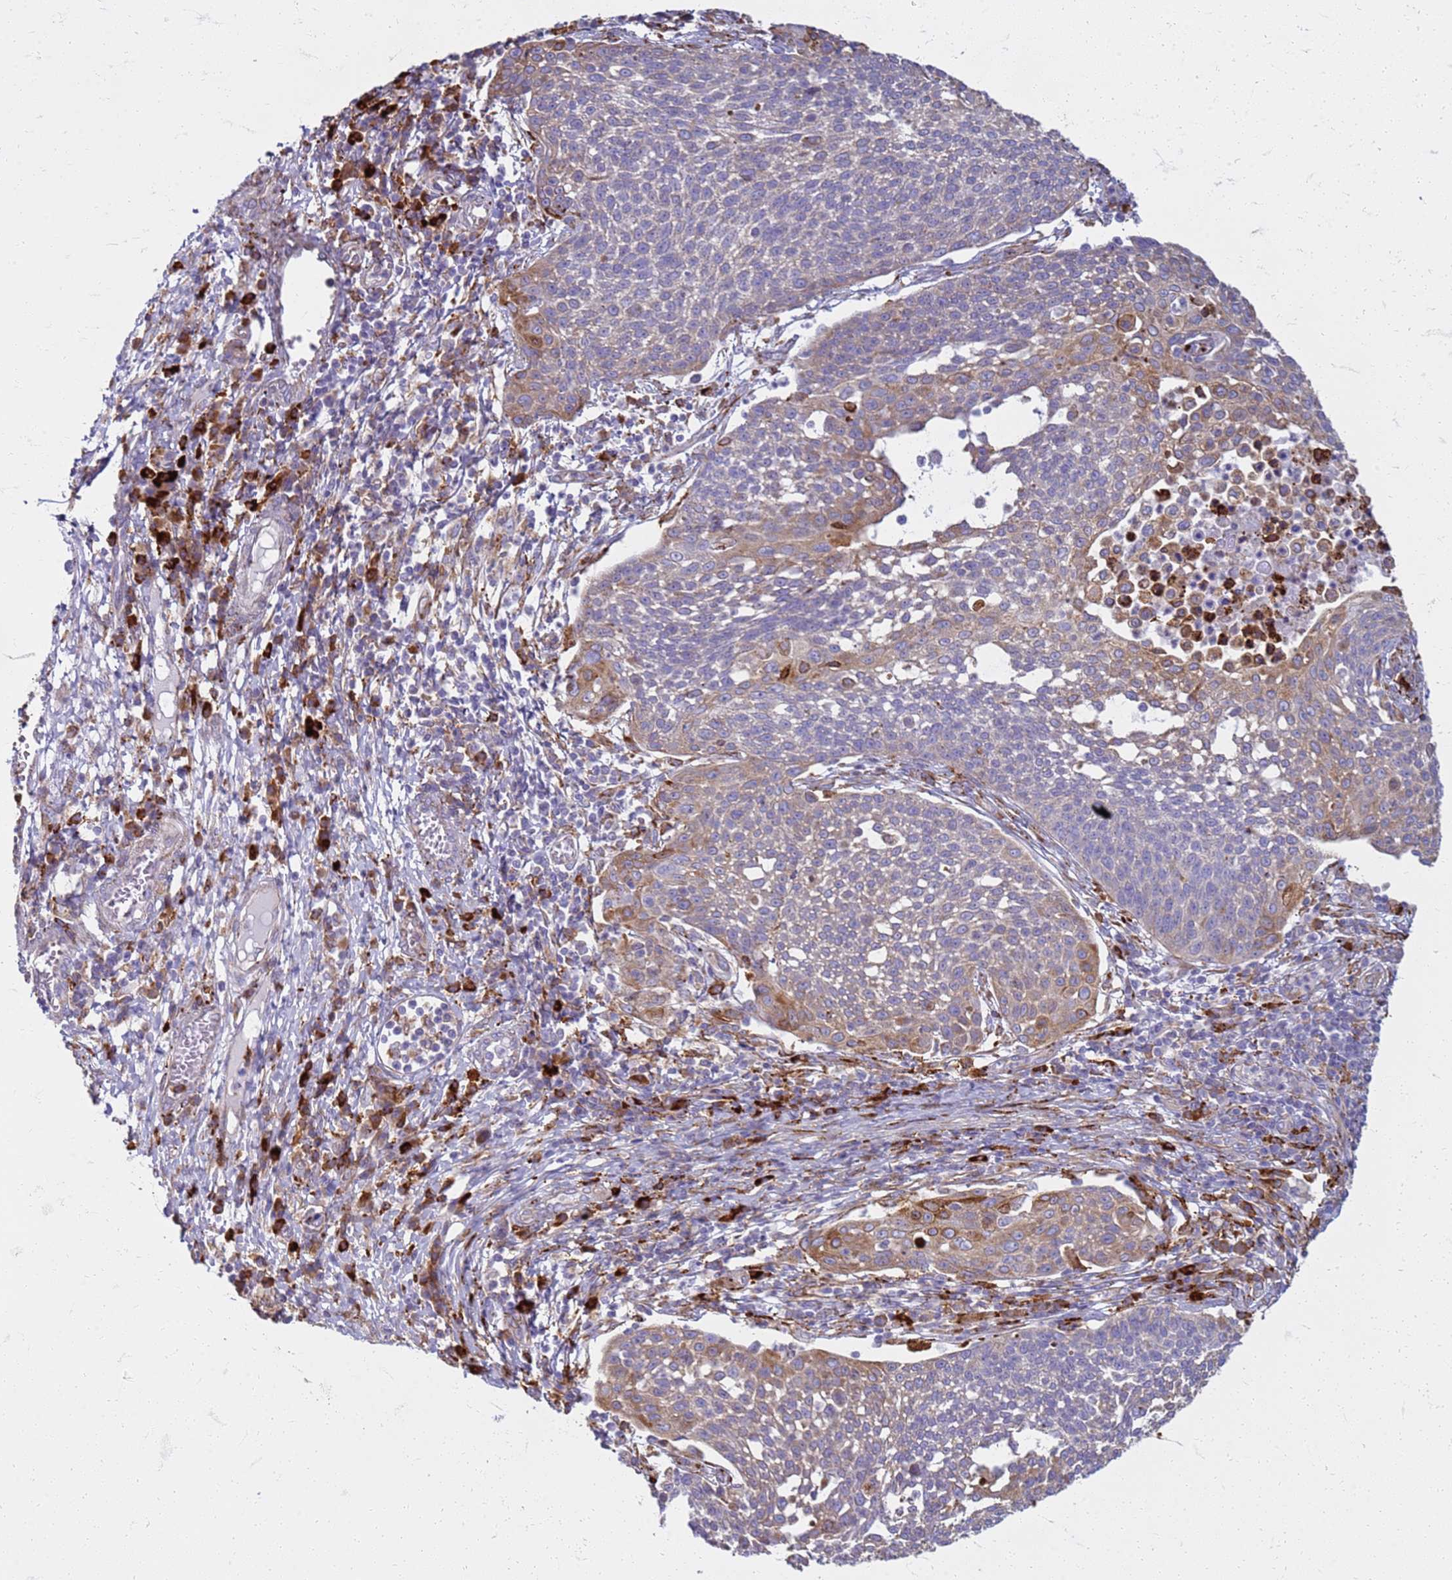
{"staining": {"intensity": "weak", "quantity": "<25%", "location": "cytoplasmic/membranous"}, "tissue": "cervical cancer", "cell_type": "Tumor cells", "image_type": "cancer", "snomed": [{"axis": "morphology", "description": "Squamous cell carcinoma, NOS"}, {"axis": "topography", "description": "Cervix"}], "caption": "The photomicrograph reveals no significant positivity in tumor cells of cervical cancer.", "gene": "PDK3", "patient": {"sex": "female", "age": 34}}